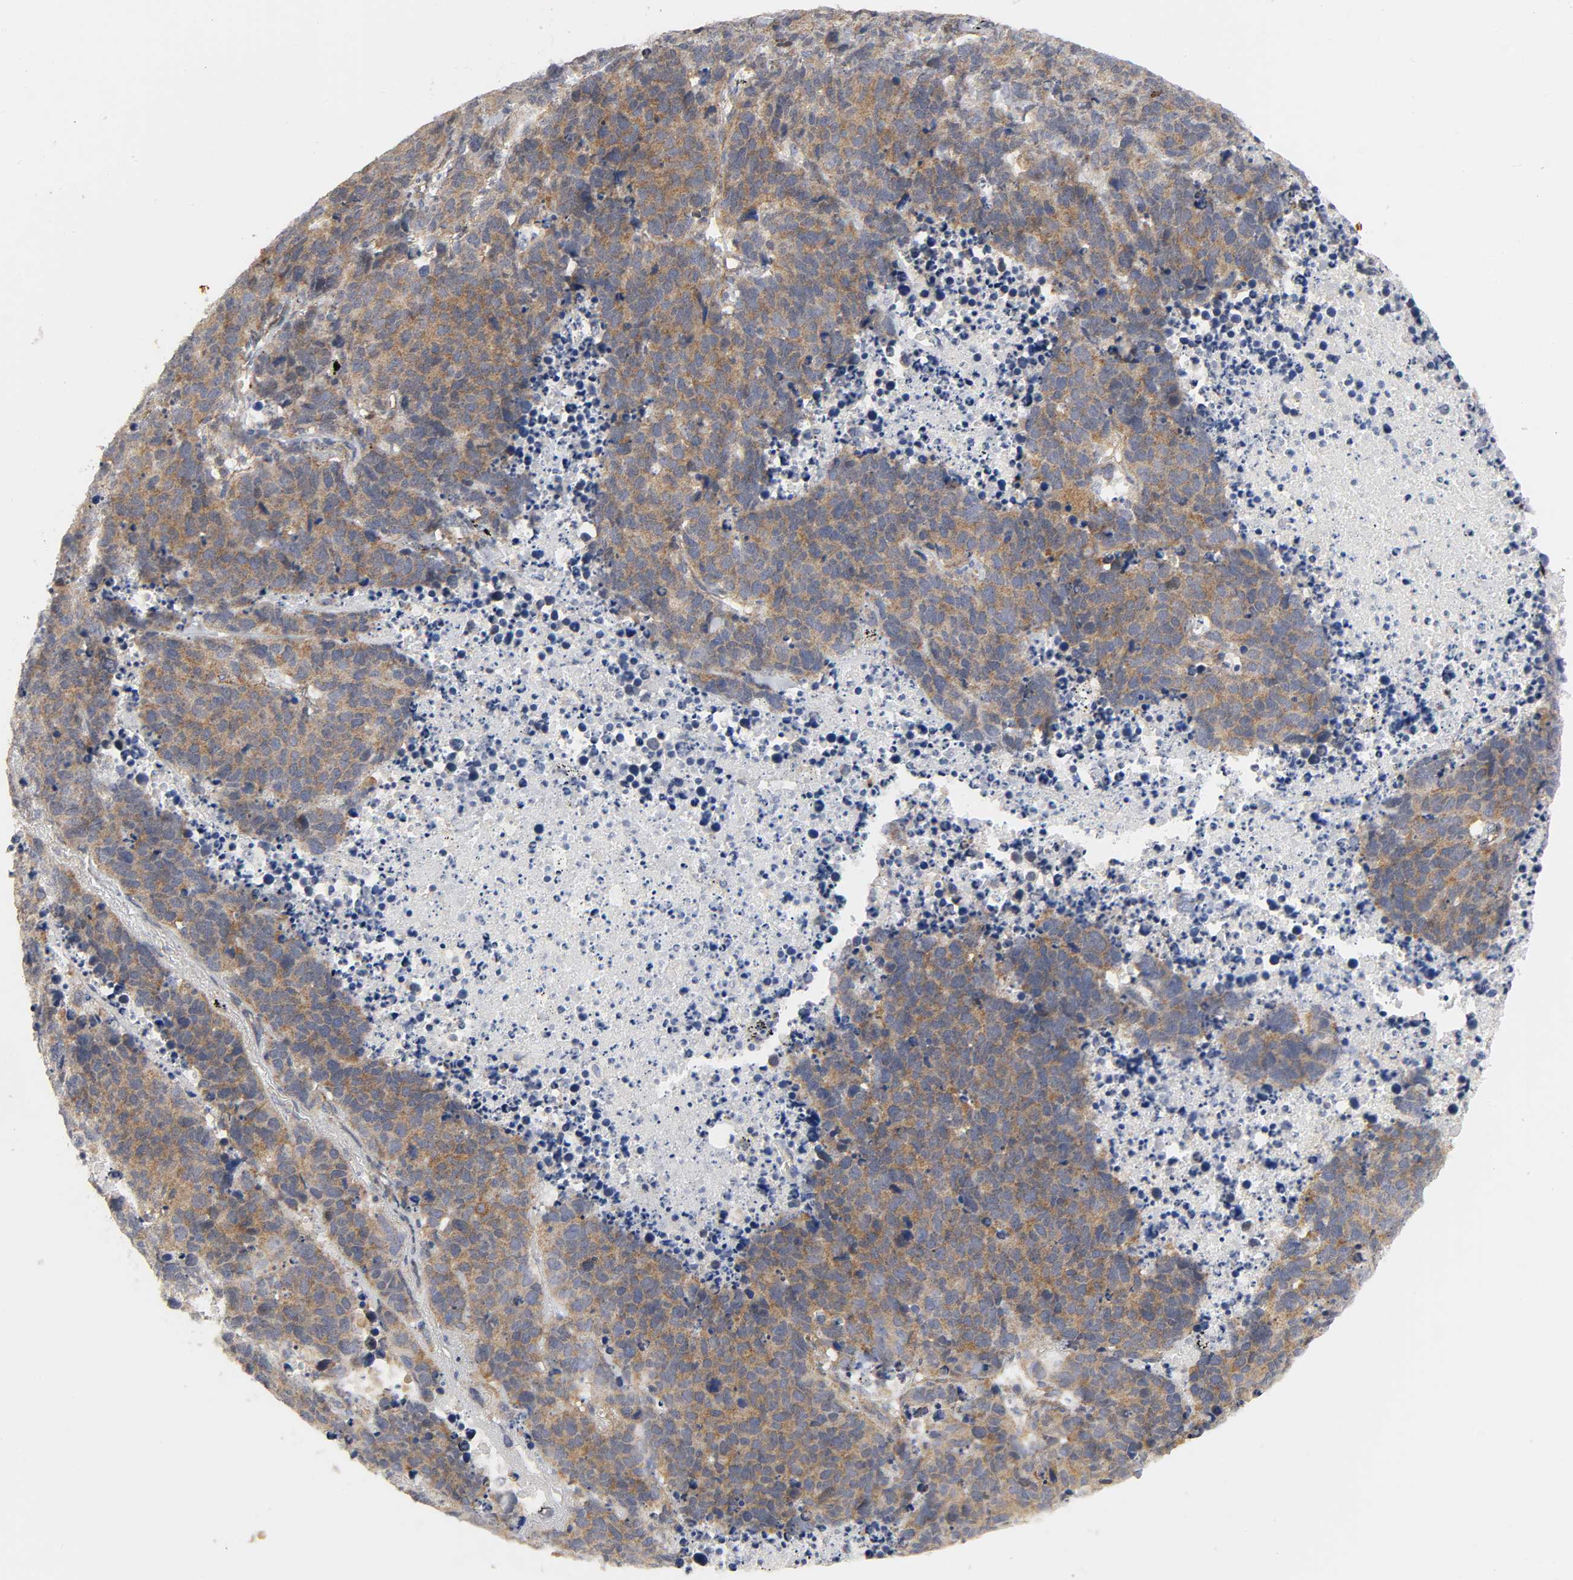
{"staining": {"intensity": "strong", "quantity": ">75%", "location": "cytoplasmic/membranous"}, "tissue": "lung cancer", "cell_type": "Tumor cells", "image_type": "cancer", "snomed": [{"axis": "morphology", "description": "Carcinoid, malignant, NOS"}, {"axis": "topography", "description": "Lung"}], "caption": "High-power microscopy captured an immunohistochemistry histopathology image of lung cancer, revealing strong cytoplasmic/membranous positivity in about >75% of tumor cells.", "gene": "SH3GLB1", "patient": {"sex": "male", "age": 60}}